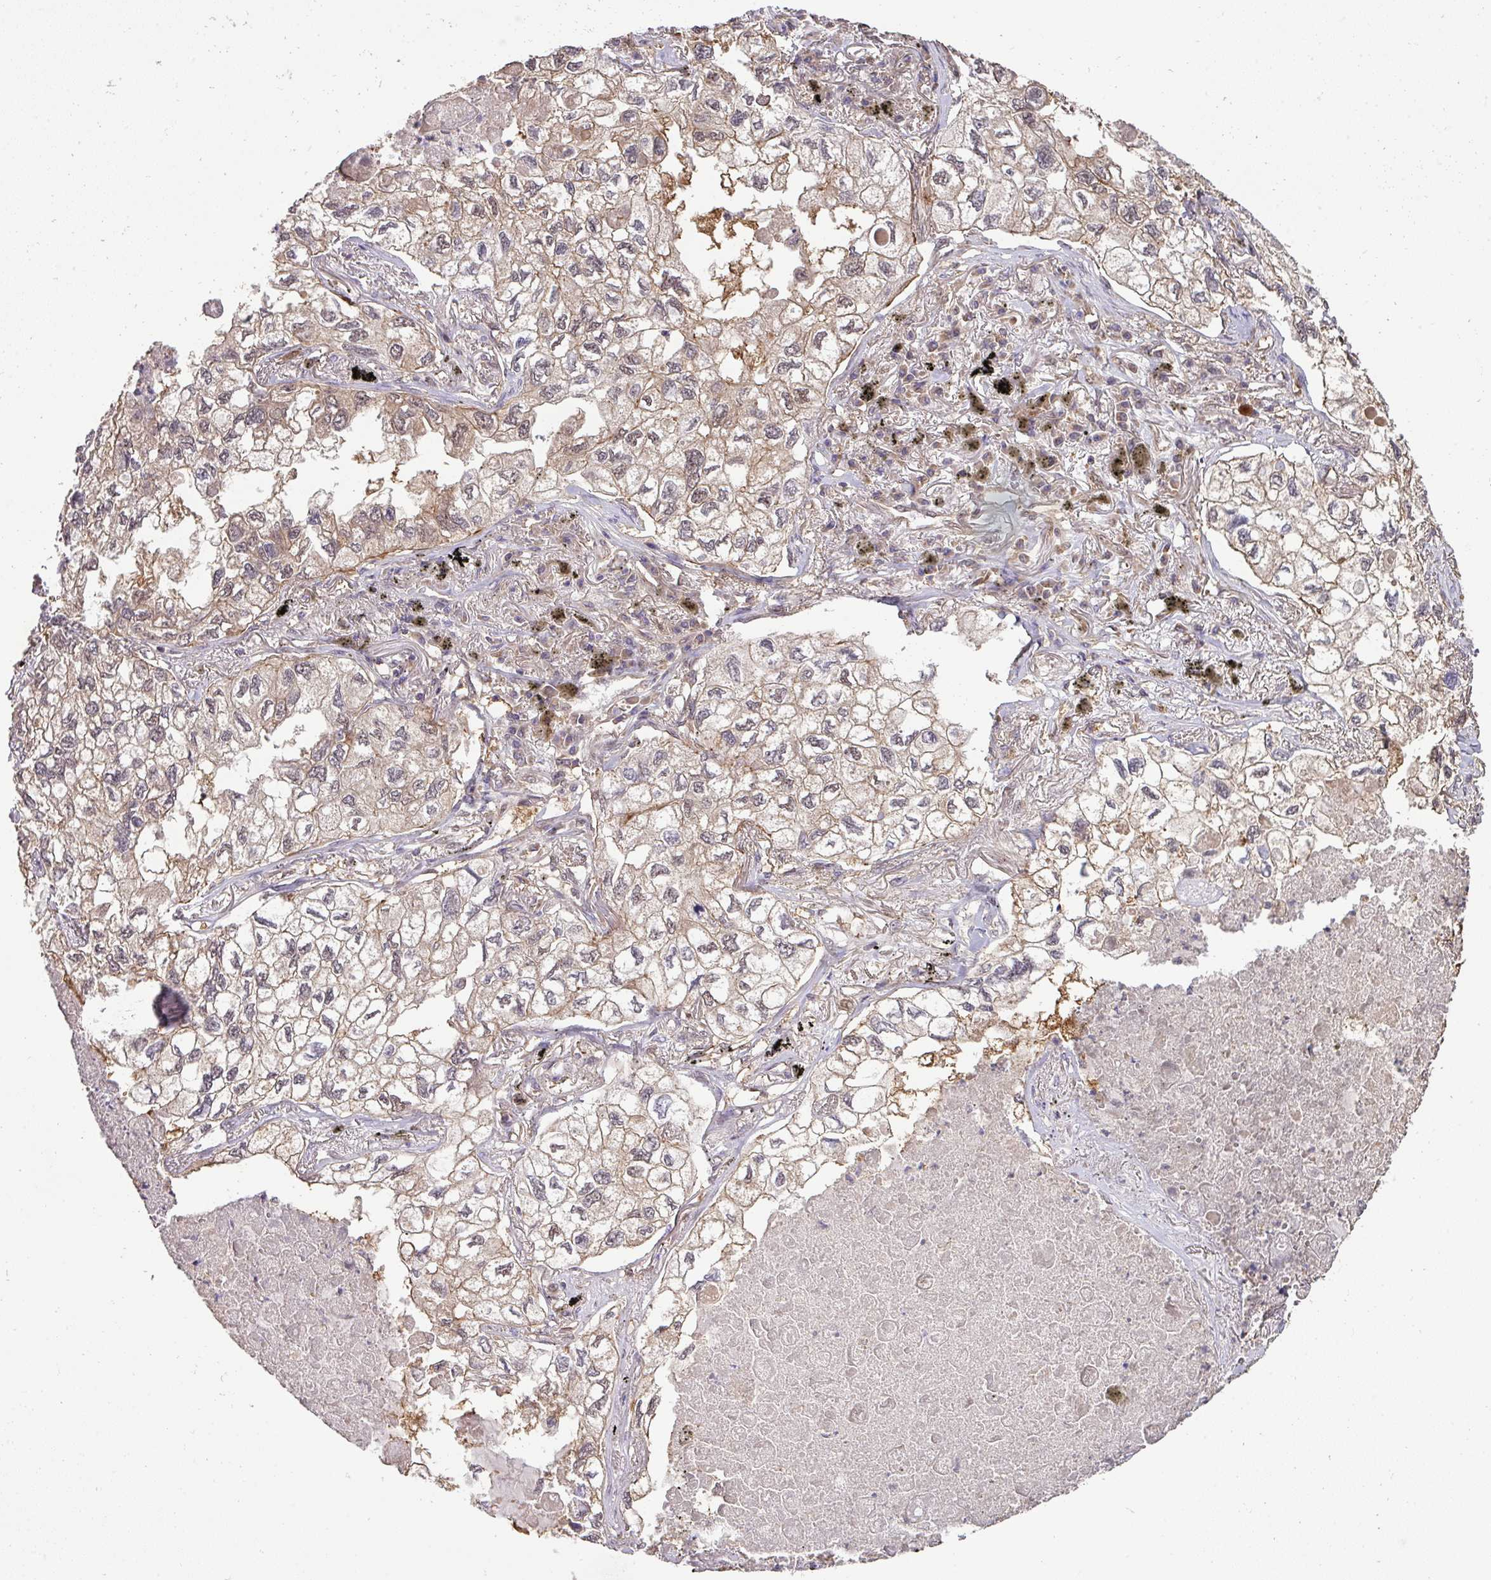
{"staining": {"intensity": "weak", "quantity": "25%-75%", "location": "cytoplasmic/membranous,nuclear"}, "tissue": "lung cancer", "cell_type": "Tumor cells", "image_type": "cancer", "snomed": [{"axis": "morphology", "description": "Adenocarcinoma, NOS"}, {"axis": "topography", "description": "Lung"}], "caption": "This is an image of IHC staining of lung cancer, which shows weak positivity in the cytoplasmic/membranous and nuclear of tumor cells.", "gene": "ARPIN", "patient": {"sex": "male", "age": 65}}